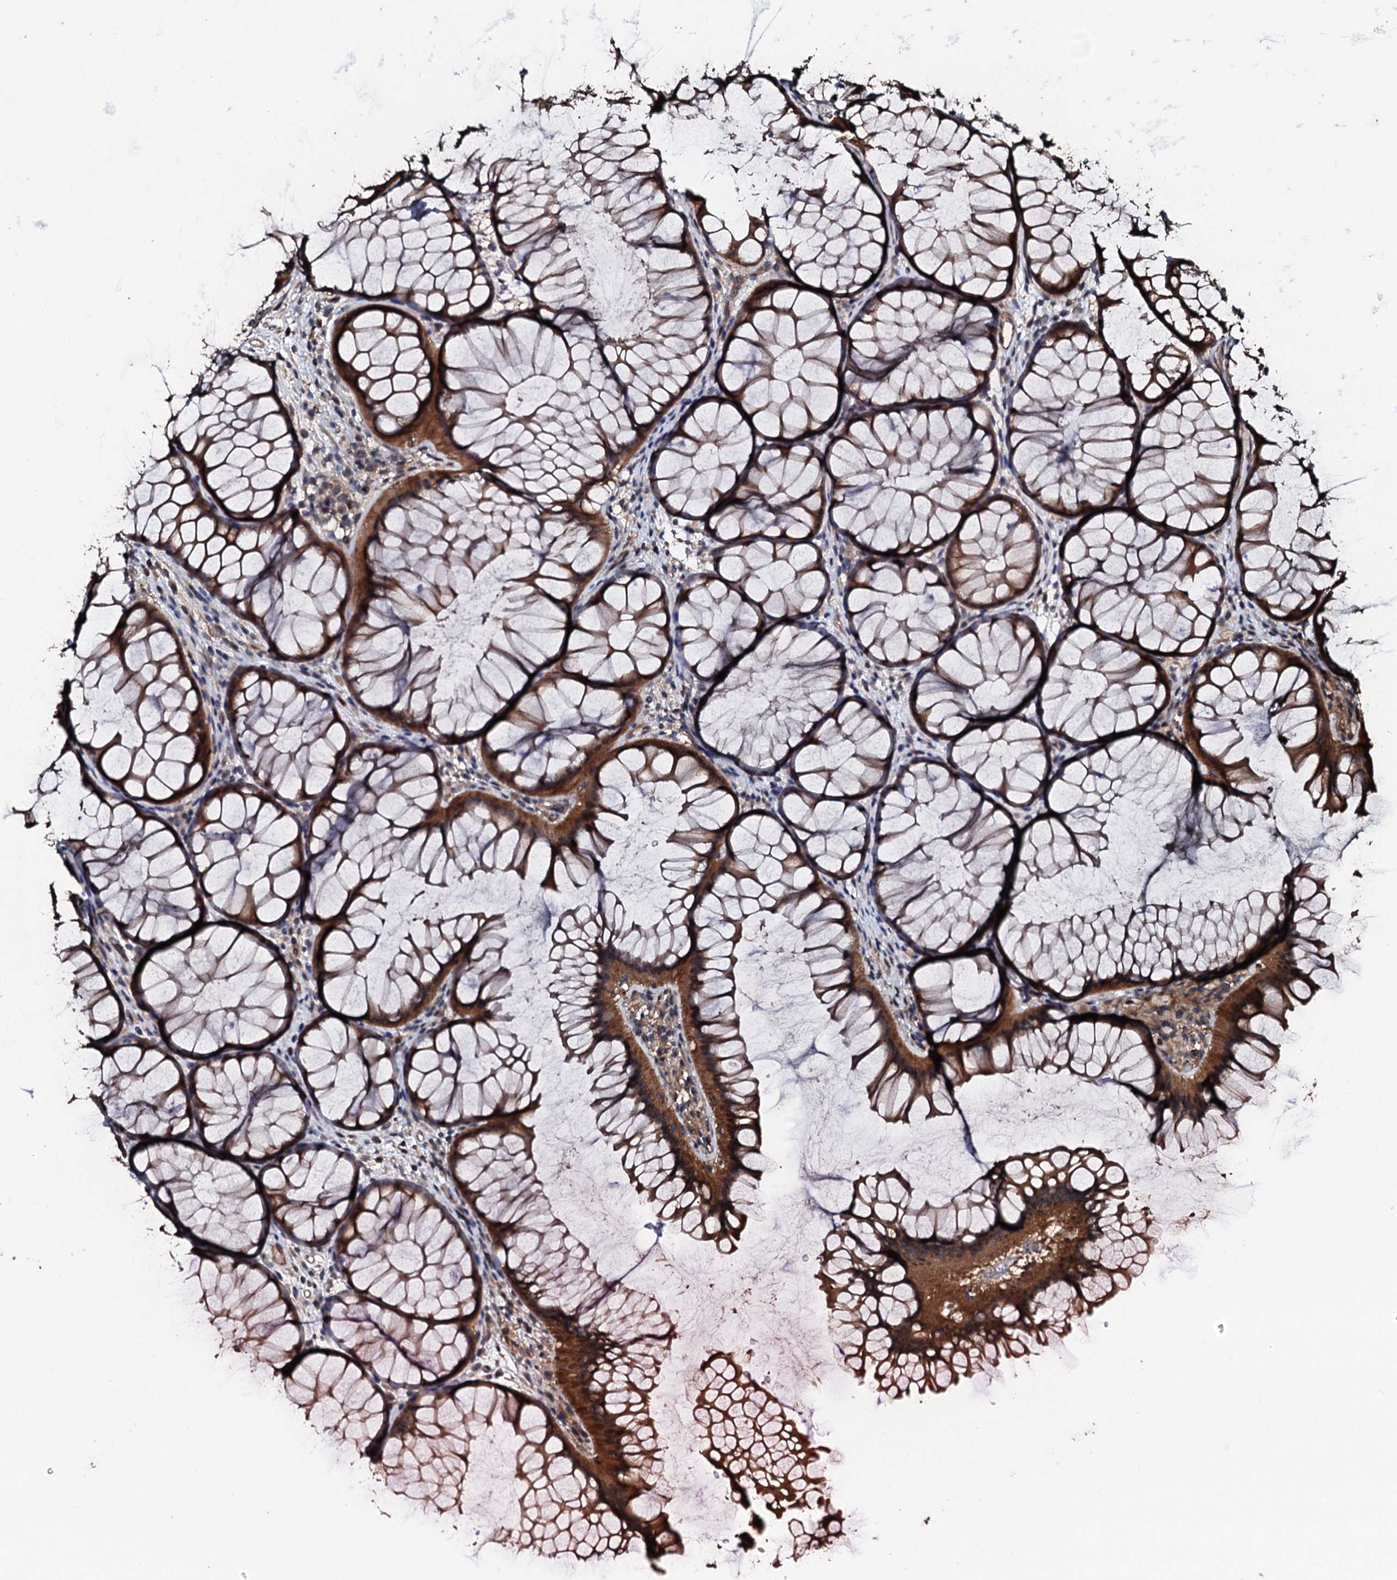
{"staining": {"intensity": "moderate", "quantity": ">75%", "location": "cytoplasmic/membranous"}, "tissue": "colon", "cell_type": "Endothelial cells", "image_type": "normal", "snomed": [{"axis": "morphology", "description": "Normal tissue, NOS"}, {"axis": "topography", "description": "Colon"}], "caption": "An immunohistochemistry (IHC) histopathology image of benign tissue is shown. Protein staining in brown highlights moderate cytoplasmic/membranous positivity in colon within endothelial cells. The protein is stained brown, and the nuclei are stained in blue (DAB IHC with brightfield microscopy, high magnification).", "gene": "KIF18A", "patient": {"sex": "female", "age": 82}}